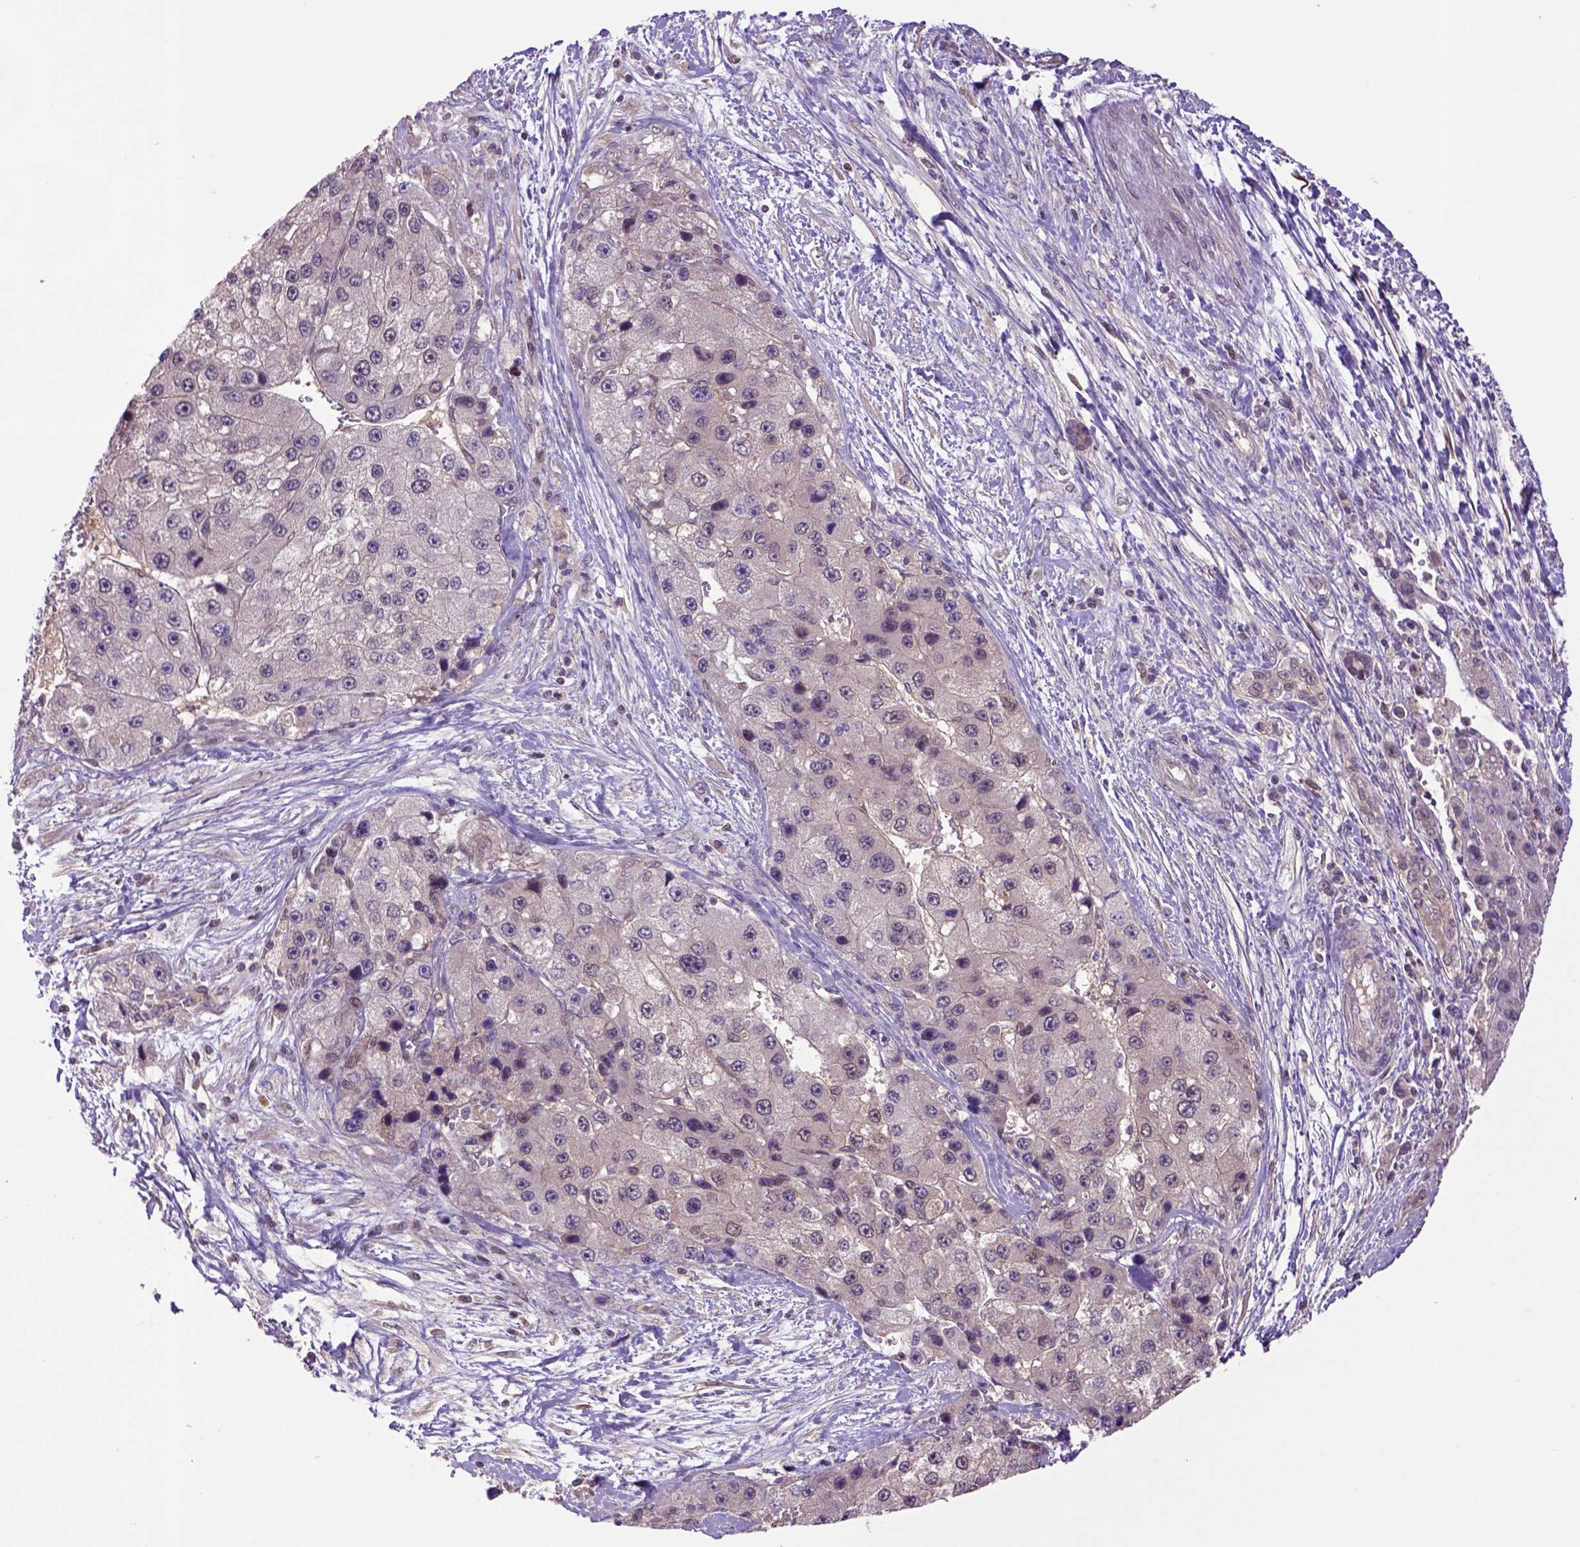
{"staining": {"intensity": "negative", "quantity": "none", "location": "none"}, "tissue": "liver cancer", "cell_type": "Tumor cells", "image_type": "cancer", "snomed": [{"axis": "morphology", "description": "Carcinoma, Hepatocellular, NOS"}, {"axis": "topography", "description": "Liver"}], "caption": "Tumor cells are negative for brown protein staining in liver cancer. The staining is performed using DAB brown chromogen with nuclei counter-stained in using hematoxylin.", "gene": "HSPBP1", "patient": {"sex": "female", "age": 73}}